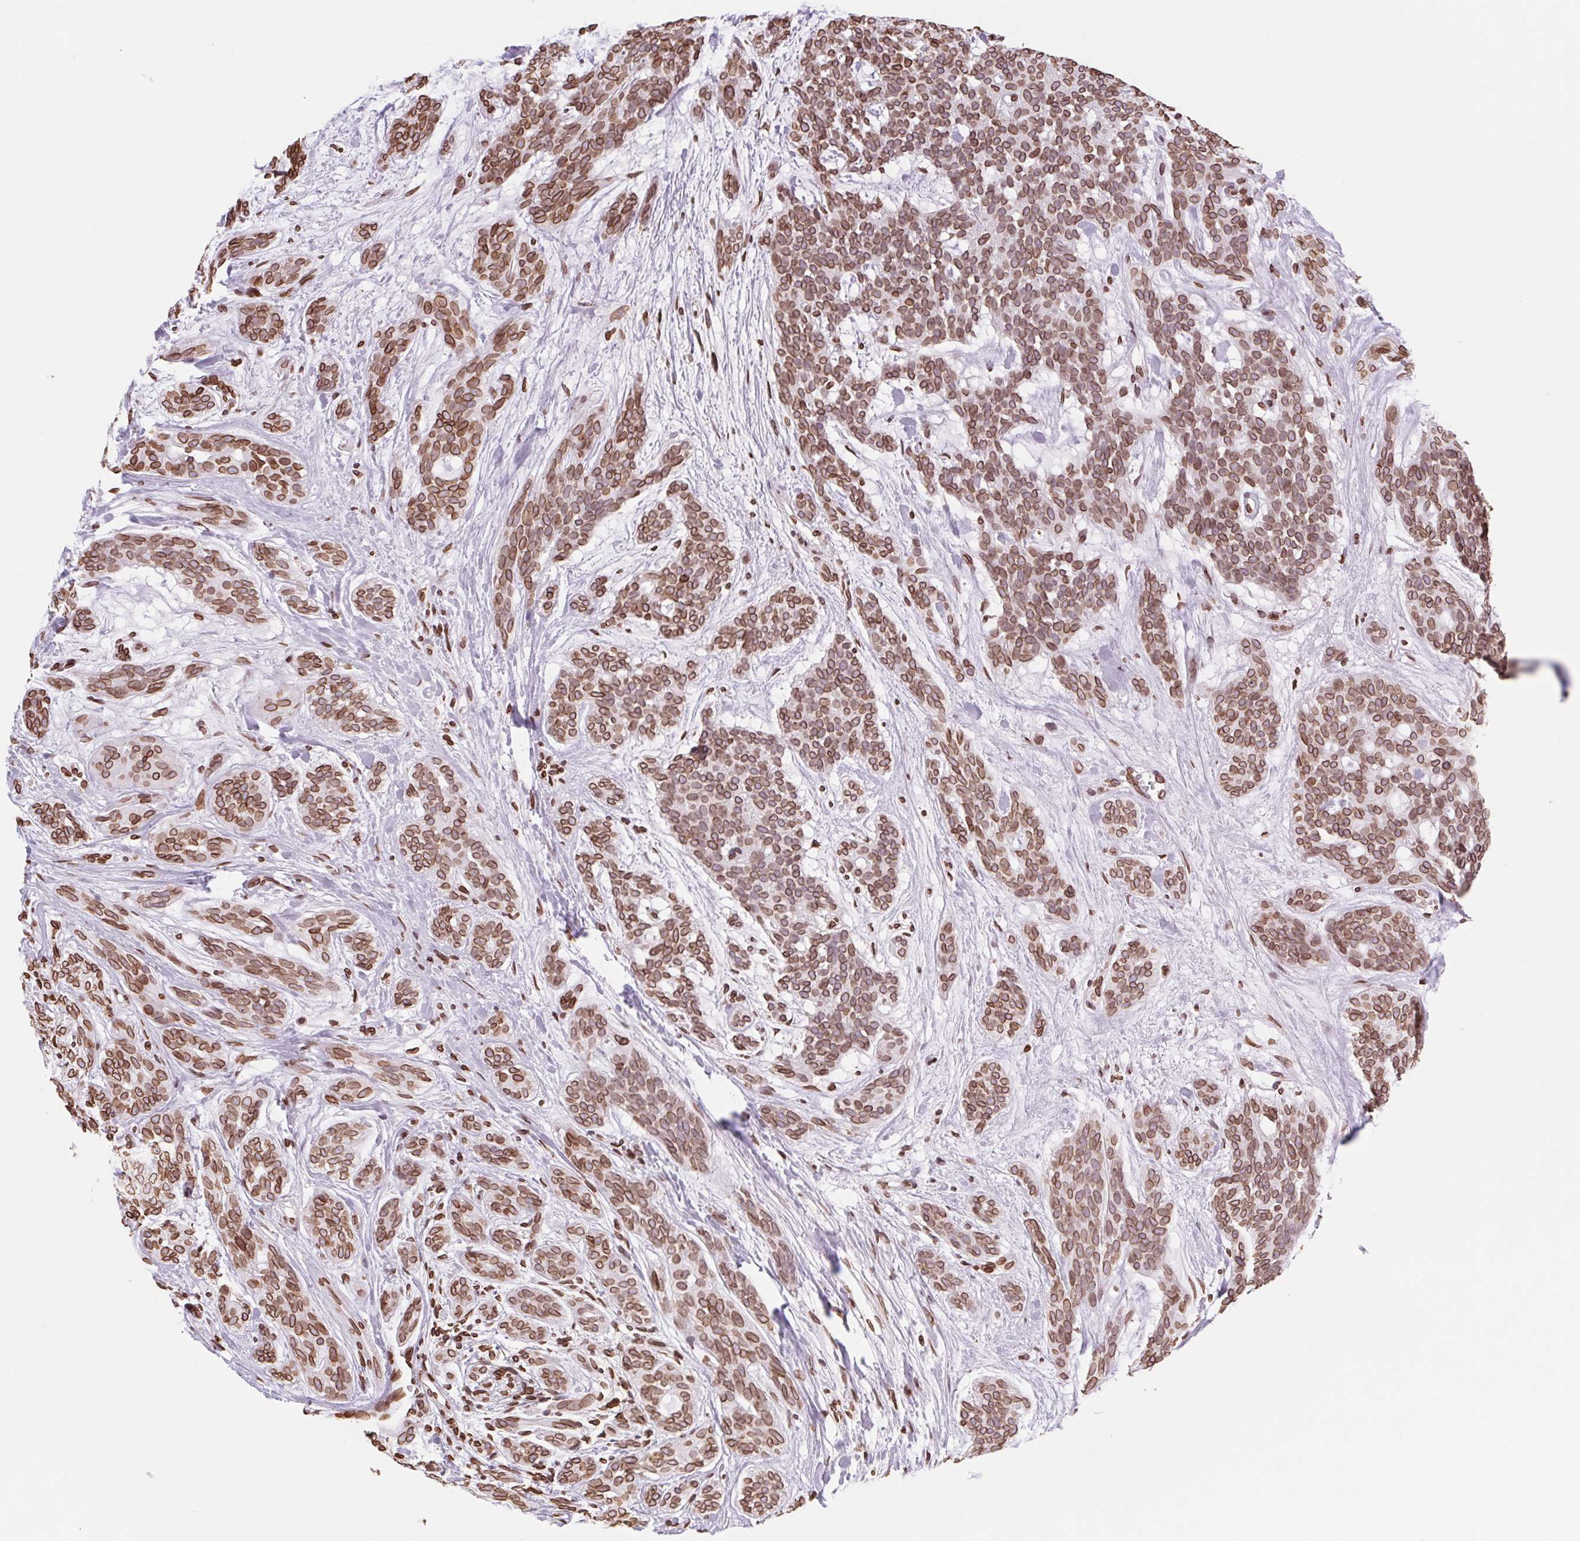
{"staining": {"intensity": "strong", "quantity": ">75%", "location": "cytoplasmic/membranous,nuclear"}, "tissue": "head and neck cancer", "cell_type": "Tumor cells", "image_type": "cancer", "snomed": [{"axis": "morphology", "description": "Adenocarcinoma, NOS"}, {"axis": "topography", "description": "Head-Neck"}], "caption": "Approximately >75% of tumor cells in adenocarcinoma (head and neck) show strong cytoplasmic/membranous and nuclear protein staining as visualized by brown immunohistochemical staining.", "gene": "LMNB2", "patient": {"sex": "male", "age": 66}}